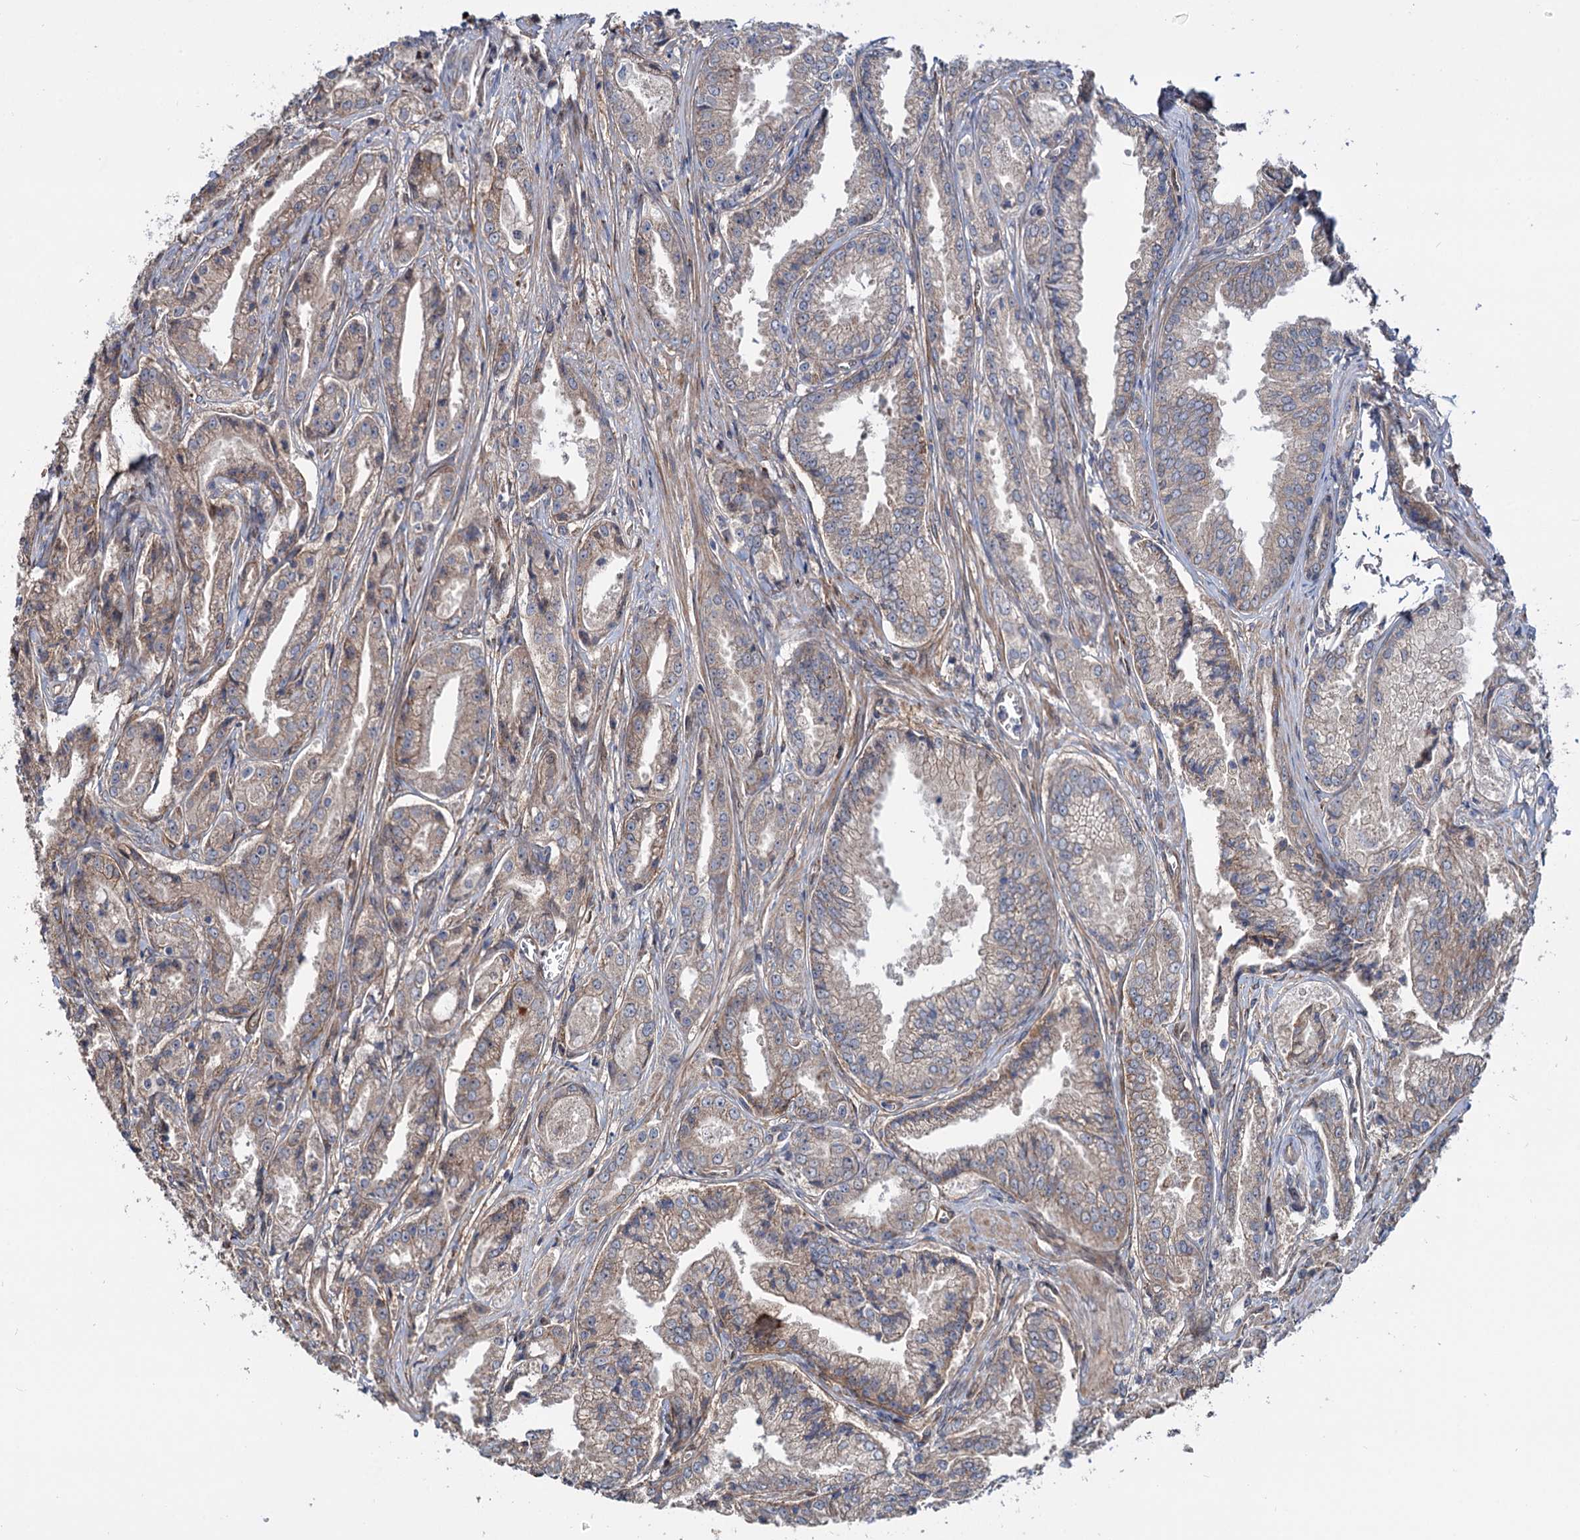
{"staining": {"intensity": "weak", "quantity": "25%-75%", "location": "cytoplasmic/membranous"}, "tissue": "prostate cancer", "cell_type": "Tumor cells", "image_type": "cancer", "snomed": [{"axis": "morphology", "description": "Adenocarcinoma, High grade"}, {"axis": "topography", "description": "Prostate"}], "caption": "Tumor cells demonstrate low levels of weak cytoplasmic/membranous expression in about 25%-75% of cells in high-grade adenocarcinoma (prostate).", "gene": "PTDSS2", "patient": {"sex": "male", "age": 72}}